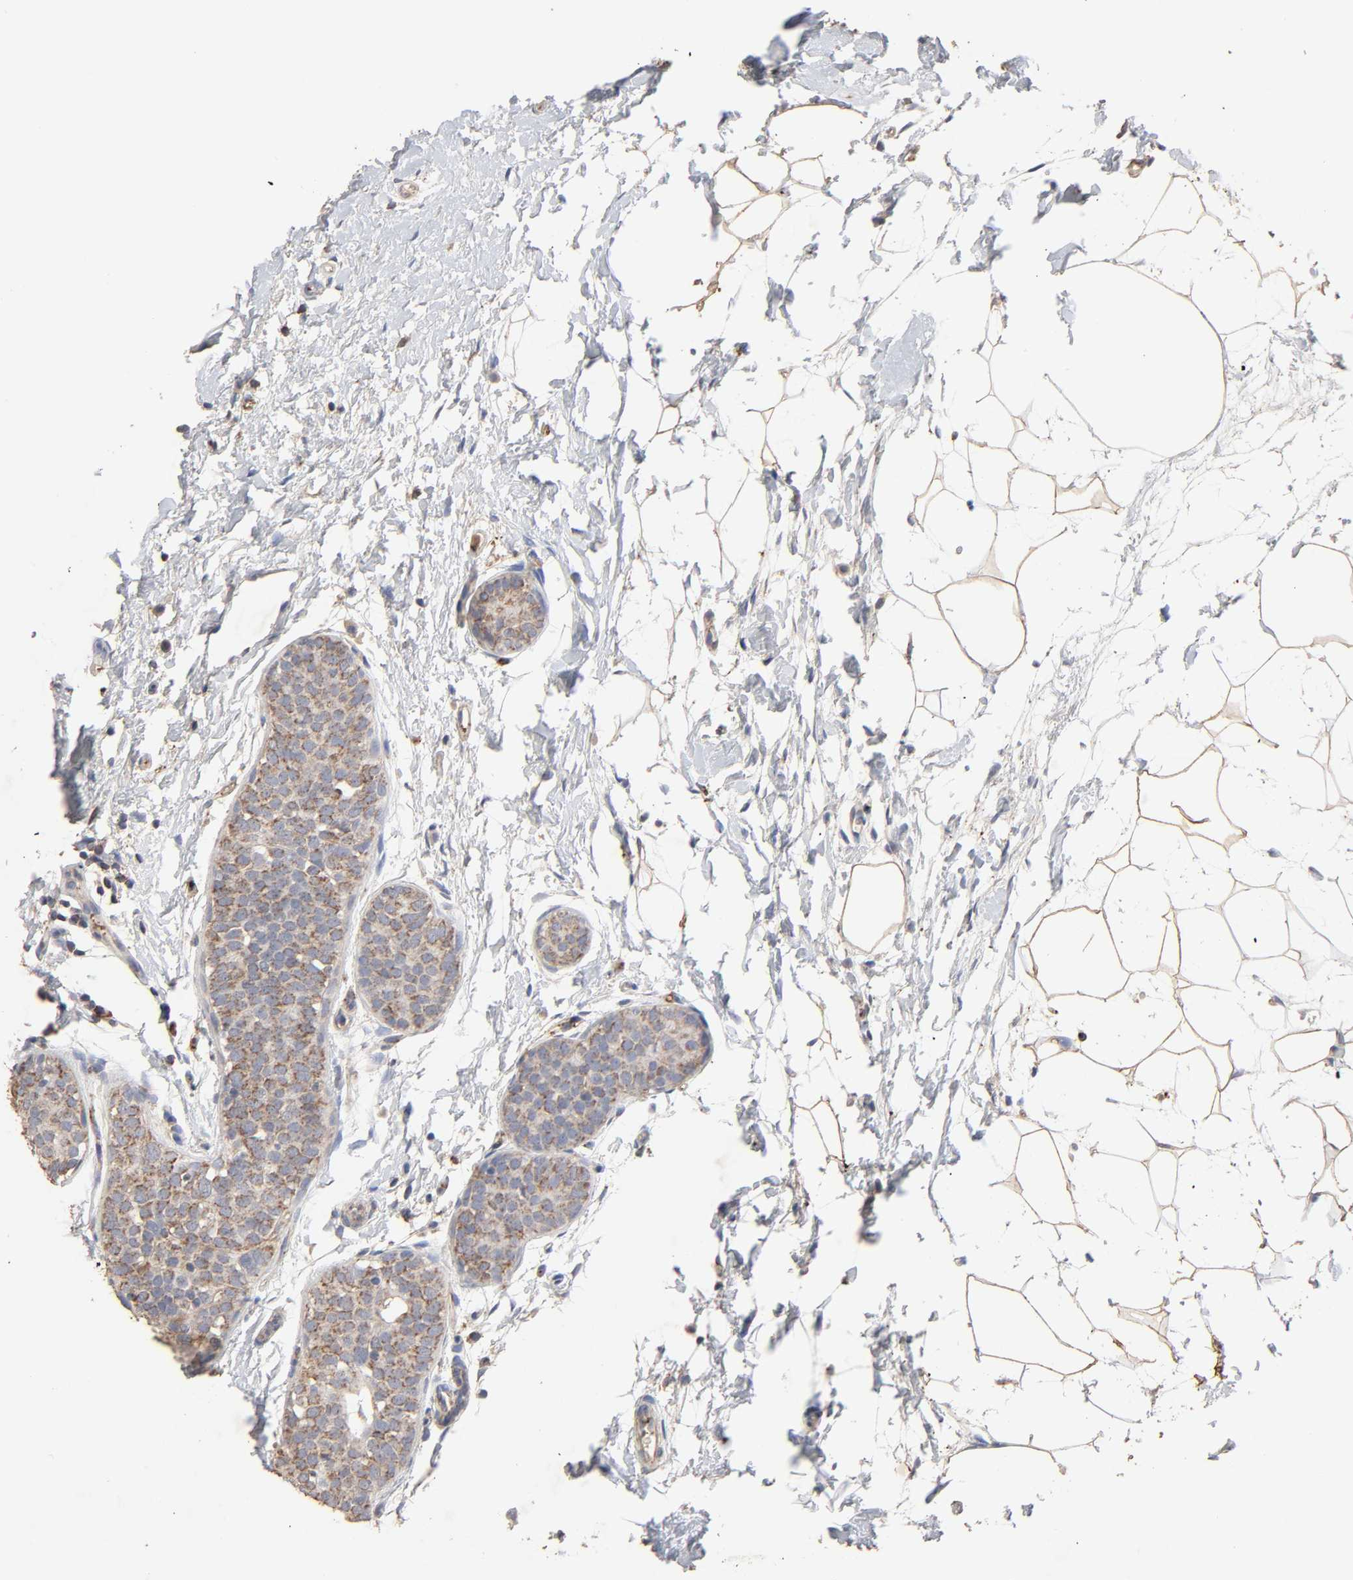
{"staining": {"intensity": "weak", "quantity": "25%-75%", "location": "cytoplasmic/membranous"}, "tissue": "breast cancer", "cell_type": "Tumor cells", "image_type": "cancer", "snomed": [{"axis": "morphology", "description": "Lobular carcinoma, in situ"}, {"axis": "morphology", "description": "Lobular carcinoma"}, {"axis": "topography", "description": "Breast"}], "caption": "This photomicrograph exhibits immunohistochemistry staining of breast cancer, with low weak cytoplasmic/membranous expression in approximately 25%-75% of tumor cells.", "gene": "CYCS", "patient": {"sex": "female", "age": 41}}